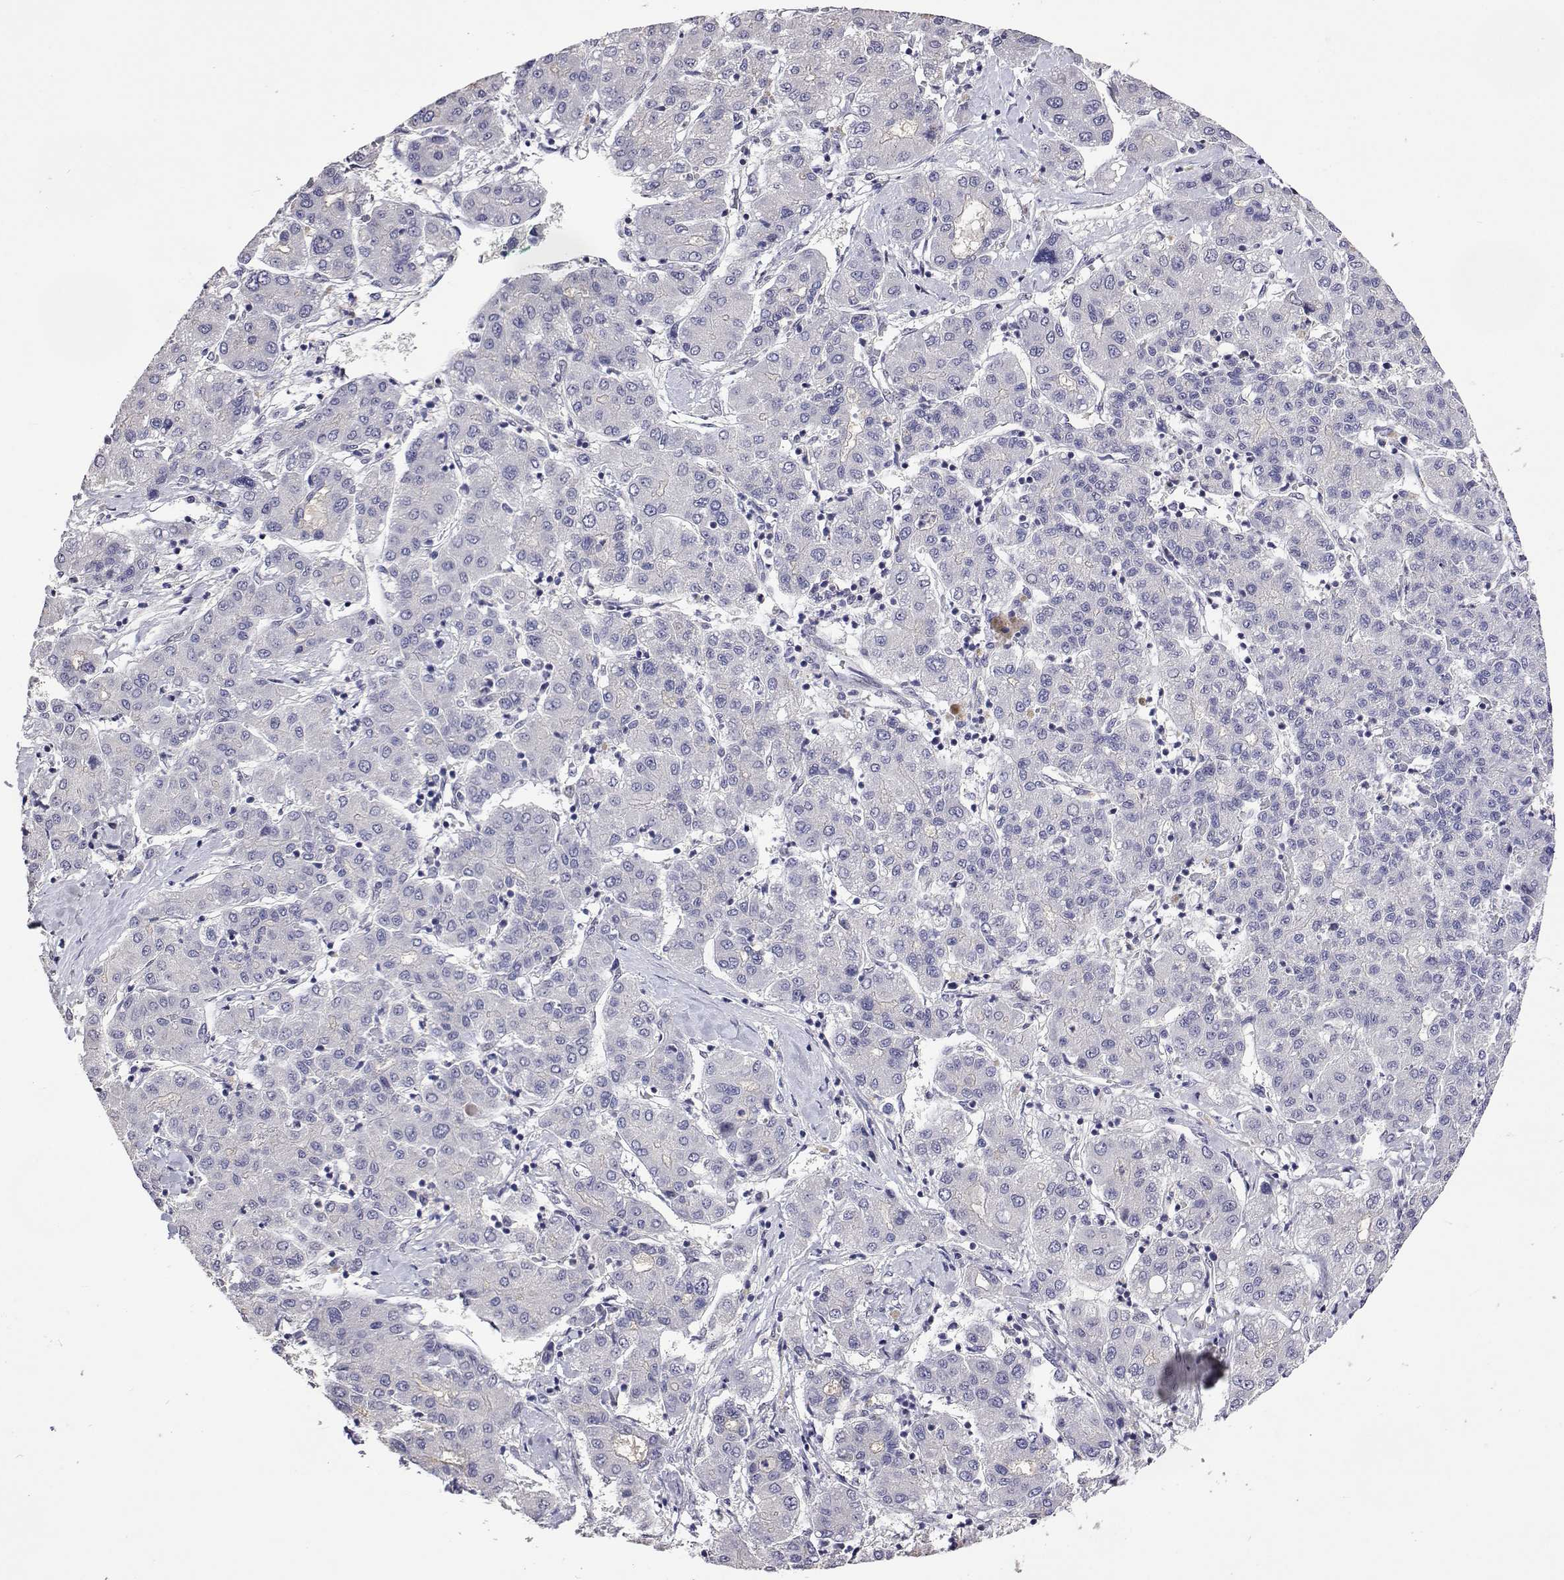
{"staining": {"intensity": "negative", "quantity": "none", "location": "none"}, "tissue": "liver cancer", "cell_type": "Tumor cells", "image_type": "cancer", "snomed": [{"axis": "morphology", "description": "Carcinoma, Hepatocellular, NOS"}, {"axis": "topography", "description": "Liver"}], "caption": "This is an immunohistochemistry image of human hepatocellular carcinoma (liver). There is no positivity in tumor cells.", "gene": "HNRNPA0", "patient": {"sex": "male", "age": 65}}